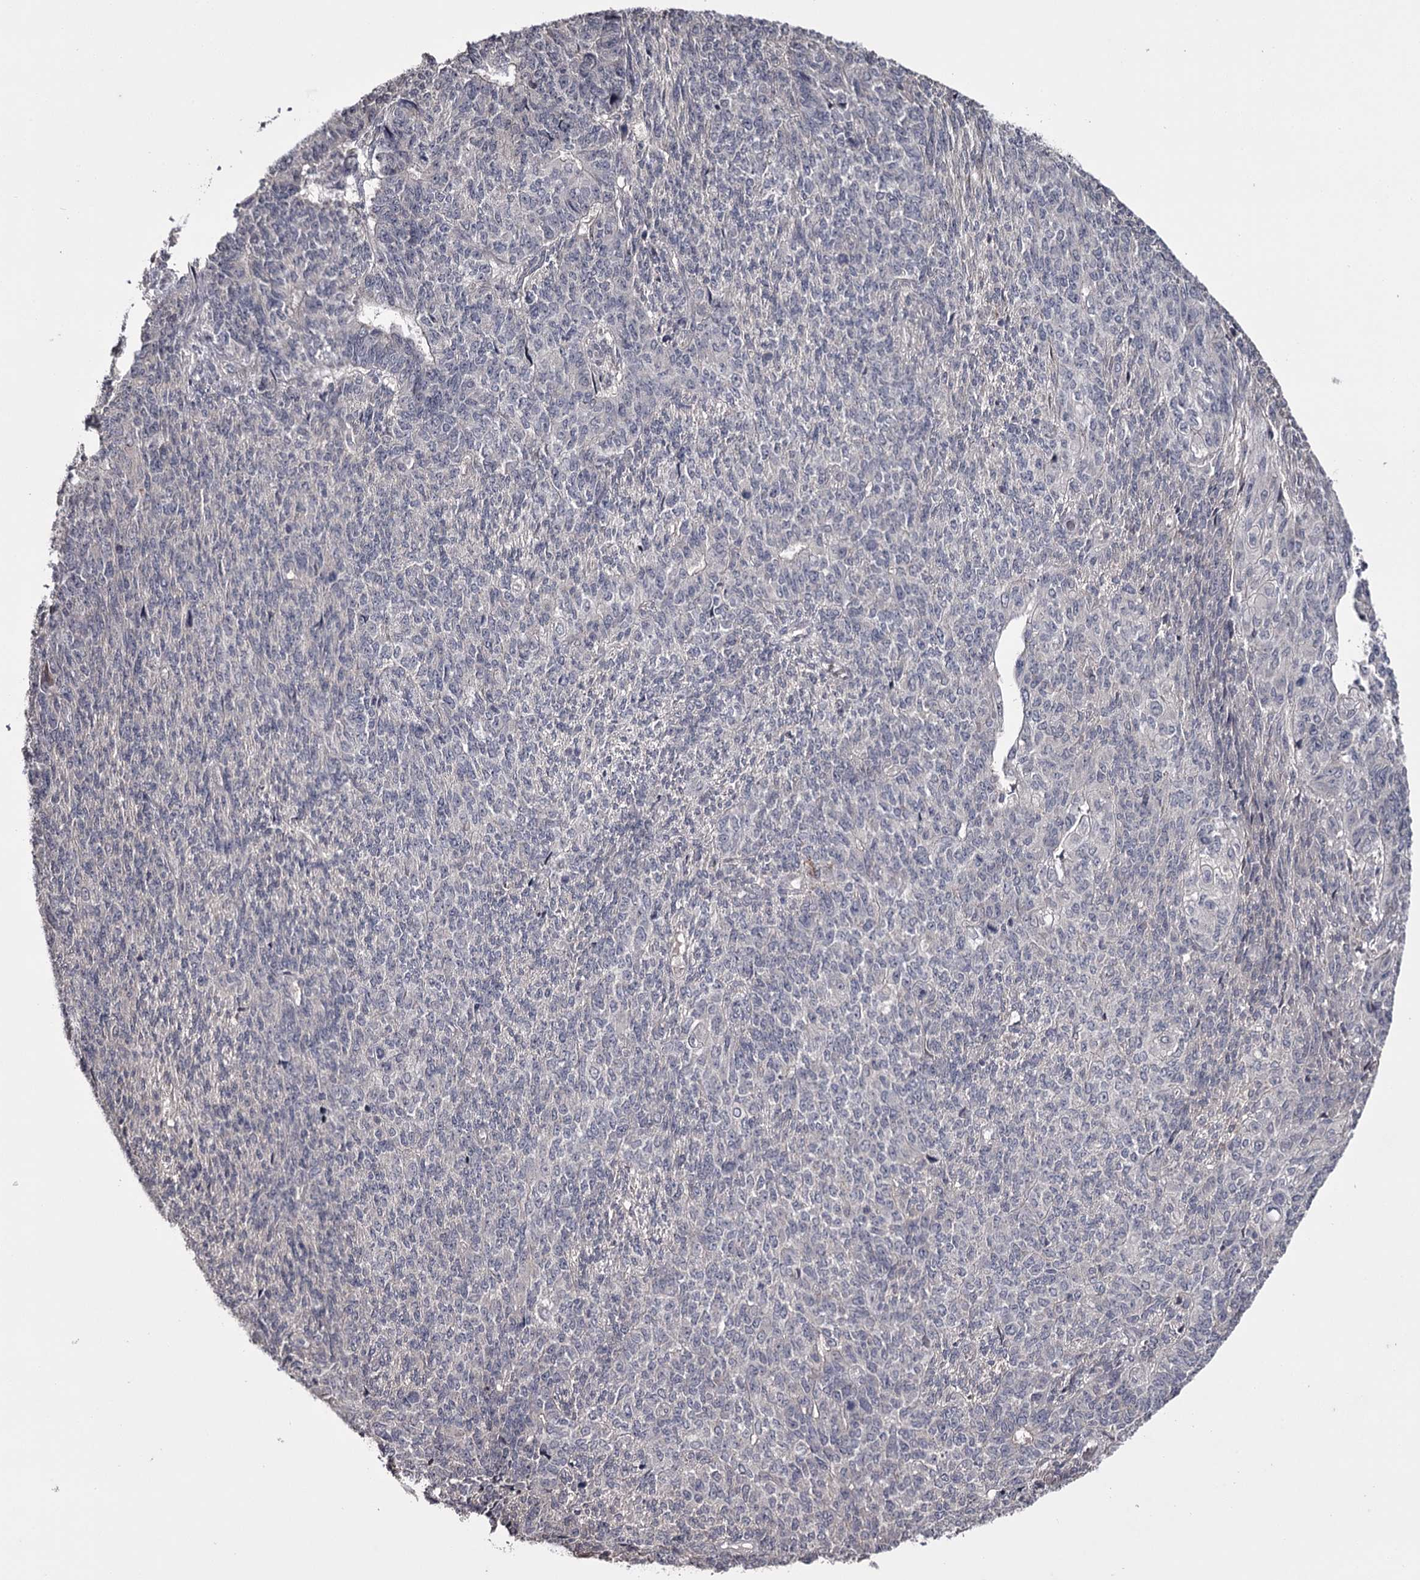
{"staining": {"intensity": "negative", "quantity": "none", "location": "none"}, "tissue": "endometrial cancer", "cell_type": "Tumor cells", "image_type": "cancer", "snomed": [{"axis": "morphology", "description": "Adenocarcinoma, NOS"}, {"axis": "topography", "description": "Endometrium"}], "caption": "Endometrial adenocarcinoma was stained to show a protein in brown. There is no significant staining in tumor cells.", "gene": "PRM2", "patient": {"sex": "female", "age": 32}}